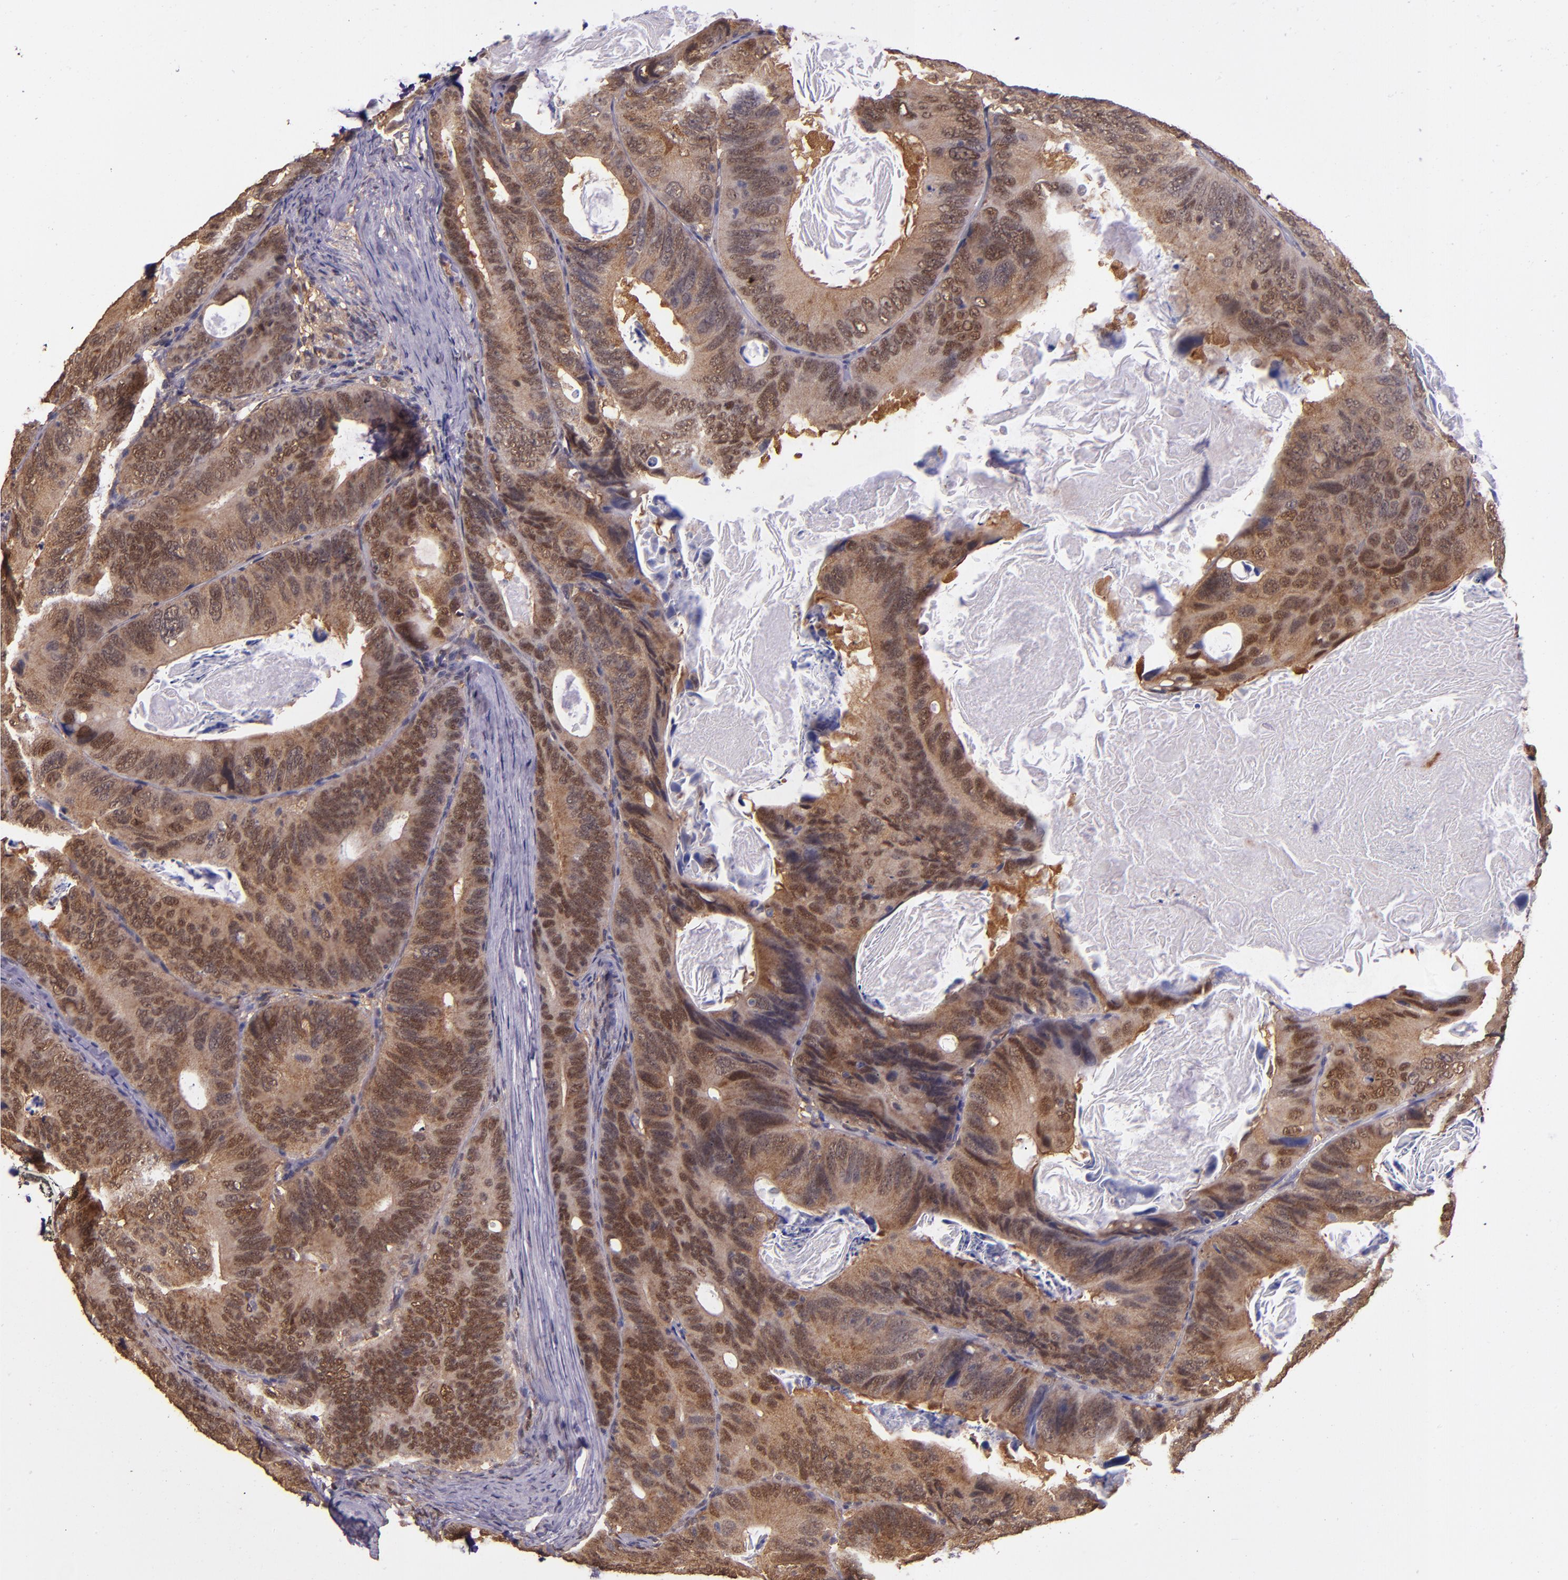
{"staining": {"intensity": "moderate", "quantity": "25%-75%", "location": "cytoplasmic/membranous,nuclear"}, "tissue": "colorectal cancer", "cell_type": "Tumor cells", "image_type": "cancer", "snomed": [{"axis": "morphology", "description": "Adenocarcinoma, NOS"}, {"axis": "topography", "description": "Colon"}], "caption": "Colorectal cancer tissue displays moderate cytoplasmic/membranous and nuclear staining in approximately 25%-75% of tumor cells", "gene": "STAT6", "patient": {"sex": "female", "age": 55}}